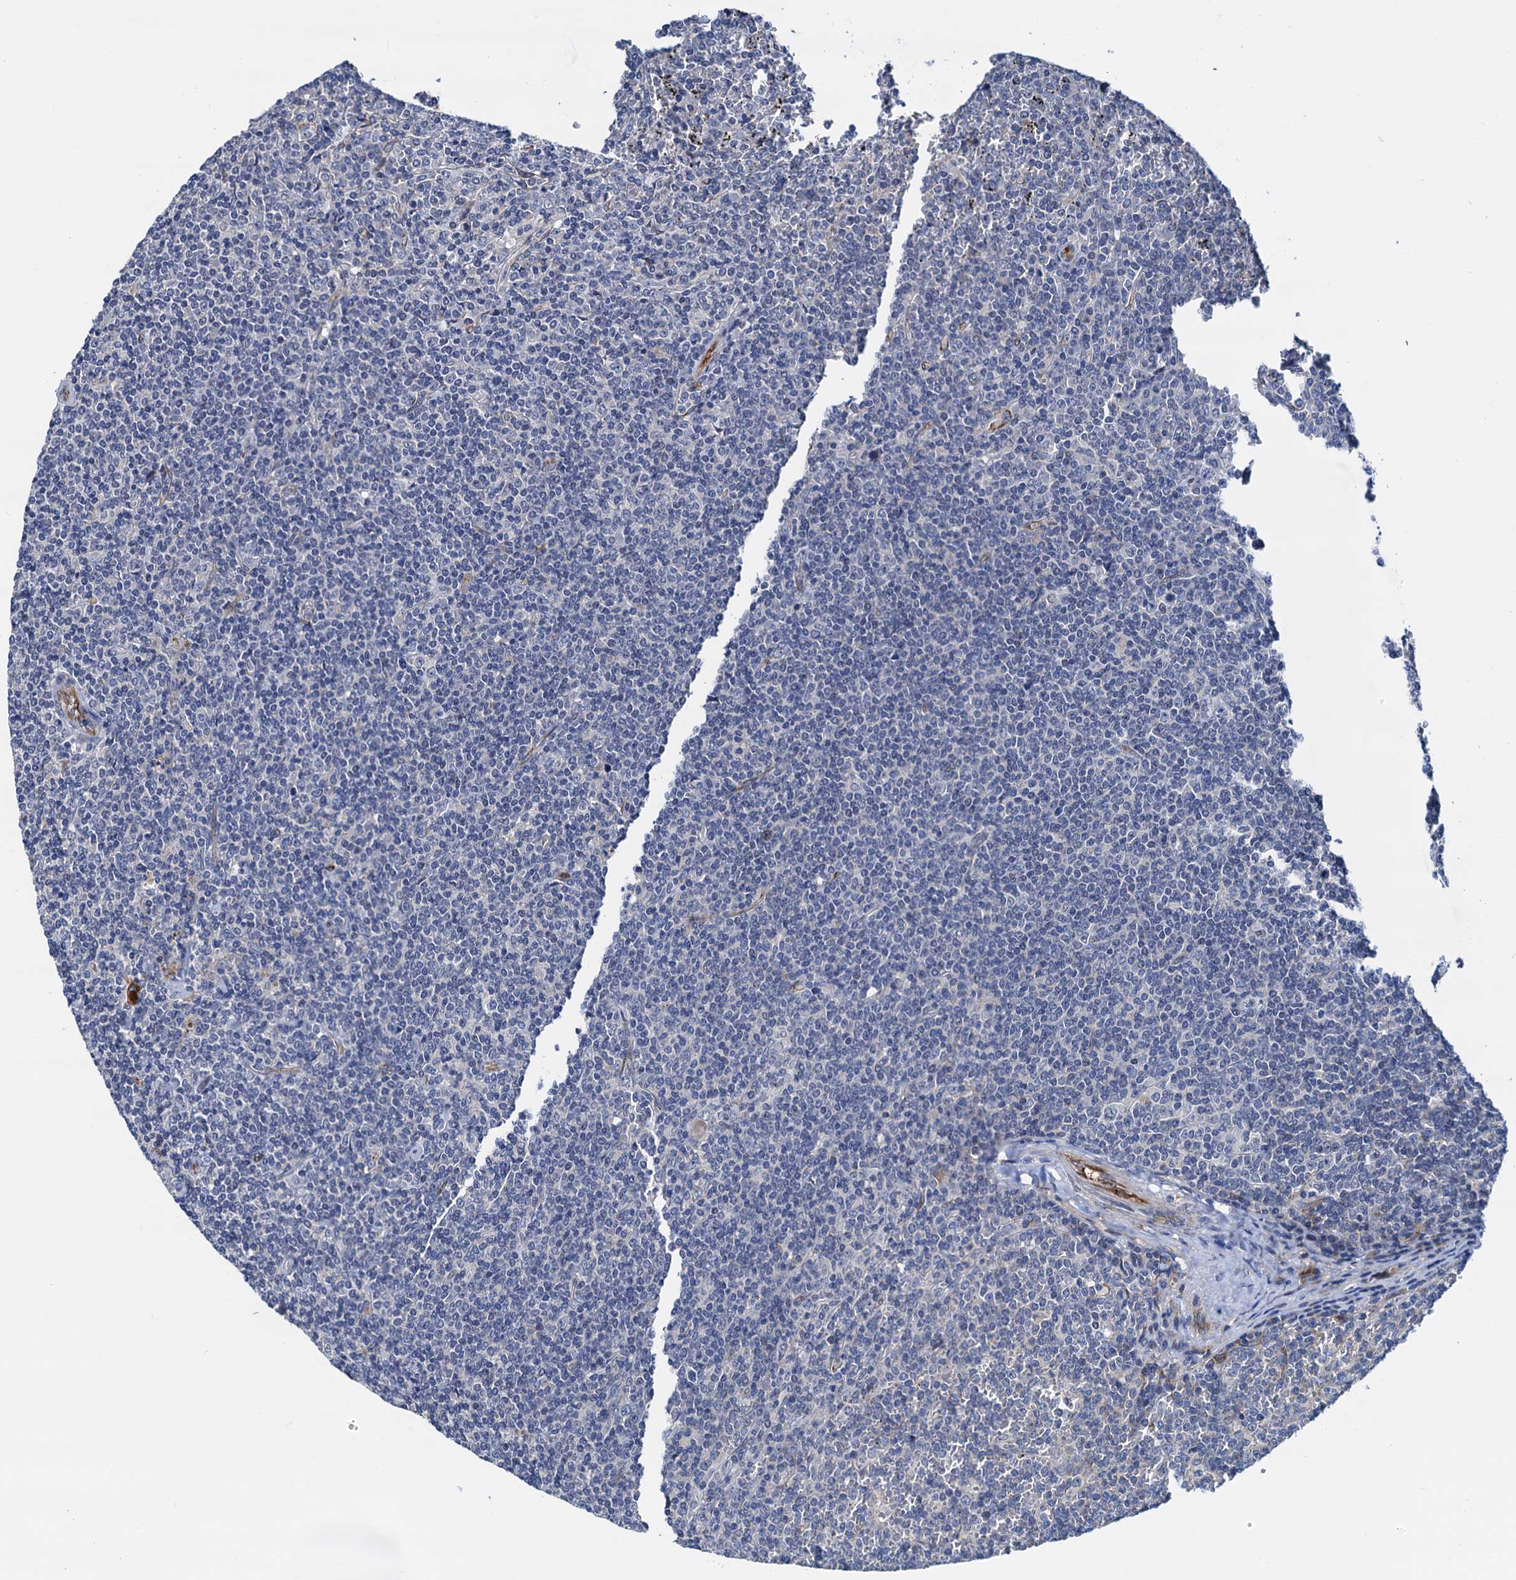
{"staining": {"intensity": "negative", "quantity": "none", "location": "none"}, "tissue": "lymphoma", "cell_type": "Tumor cells", "image_type": "cancer", "snomed": [{"axis": "morphology", "description": "Malignant lymphoma, non-Hodgkin's type, Low grade"}, {"axis": "topography", "description": "Spleen"}], "caption": "Tumor cells show no significant staining in malignant lymphoma, non-Hodgkin's type (low-grade). (Brightfield microscopy of DAB immunohistochemistry (IHC) at high magnification).", "gene": "RASSF9", "patient": {"sex": "female", "age": 19}}